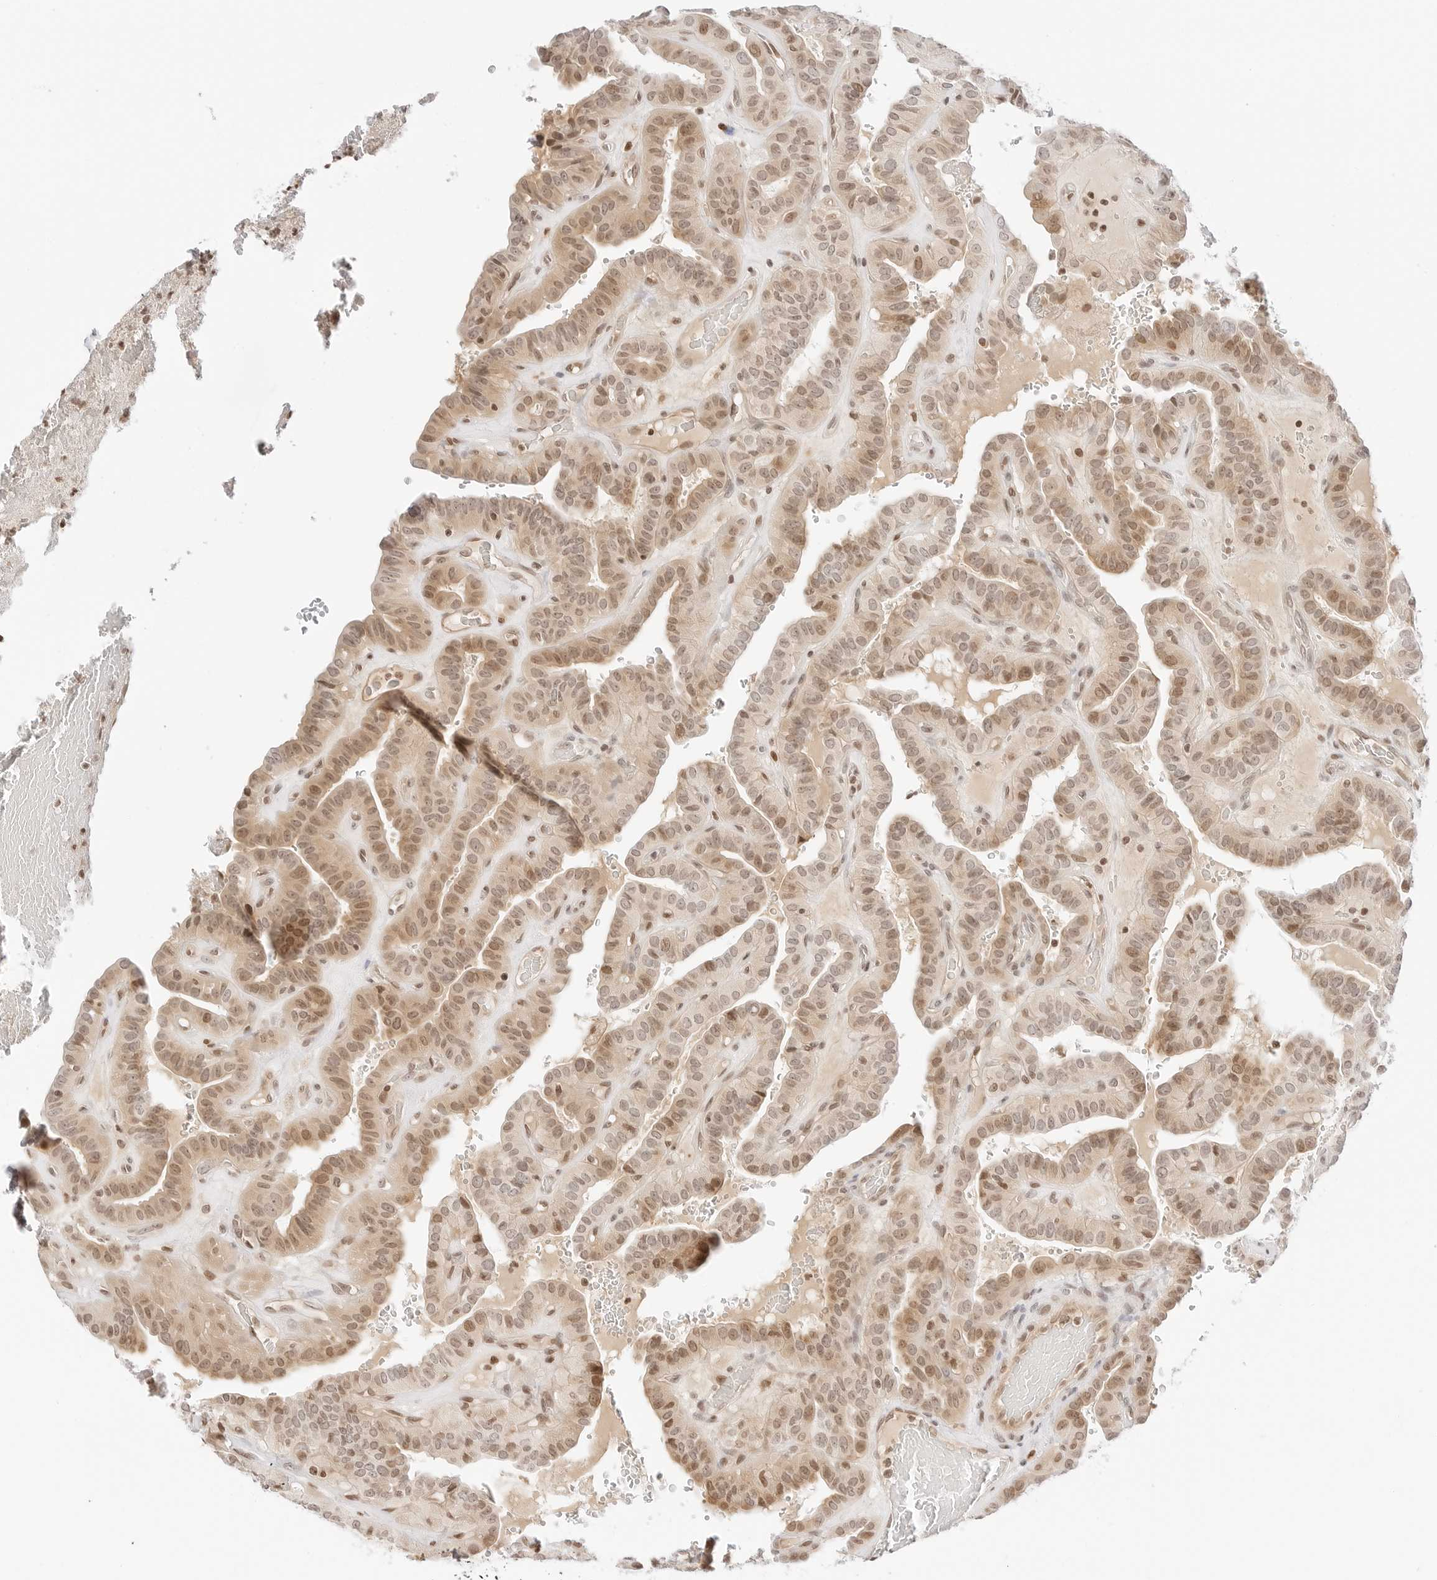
{"staining": {"intensity": "moderate", "quantity": ">75%", "location": "cytoplasmic/membranous,nuclear"}, "tissue": "thyroid cancer", "cell_type": "Tumor cells", "image_type": "cancer", "snomed": [{"axis": "morphology", "description": "Papillary adenocarcinoma, NOS"}, {"axis": "topography", "description": "Thyroid gland"}], "caption": "An immunohistochemistry (IHC) photomicrograph of neoplastic tissue is shown. Protein staining in brown shows moderate cytoplasmic/membranous and nuclear positivity in thyroid papillary adenocarcinoma within tumor cells.", "gene": "RPS6KL1", "patient": {"sex": "male", "age": 77}}